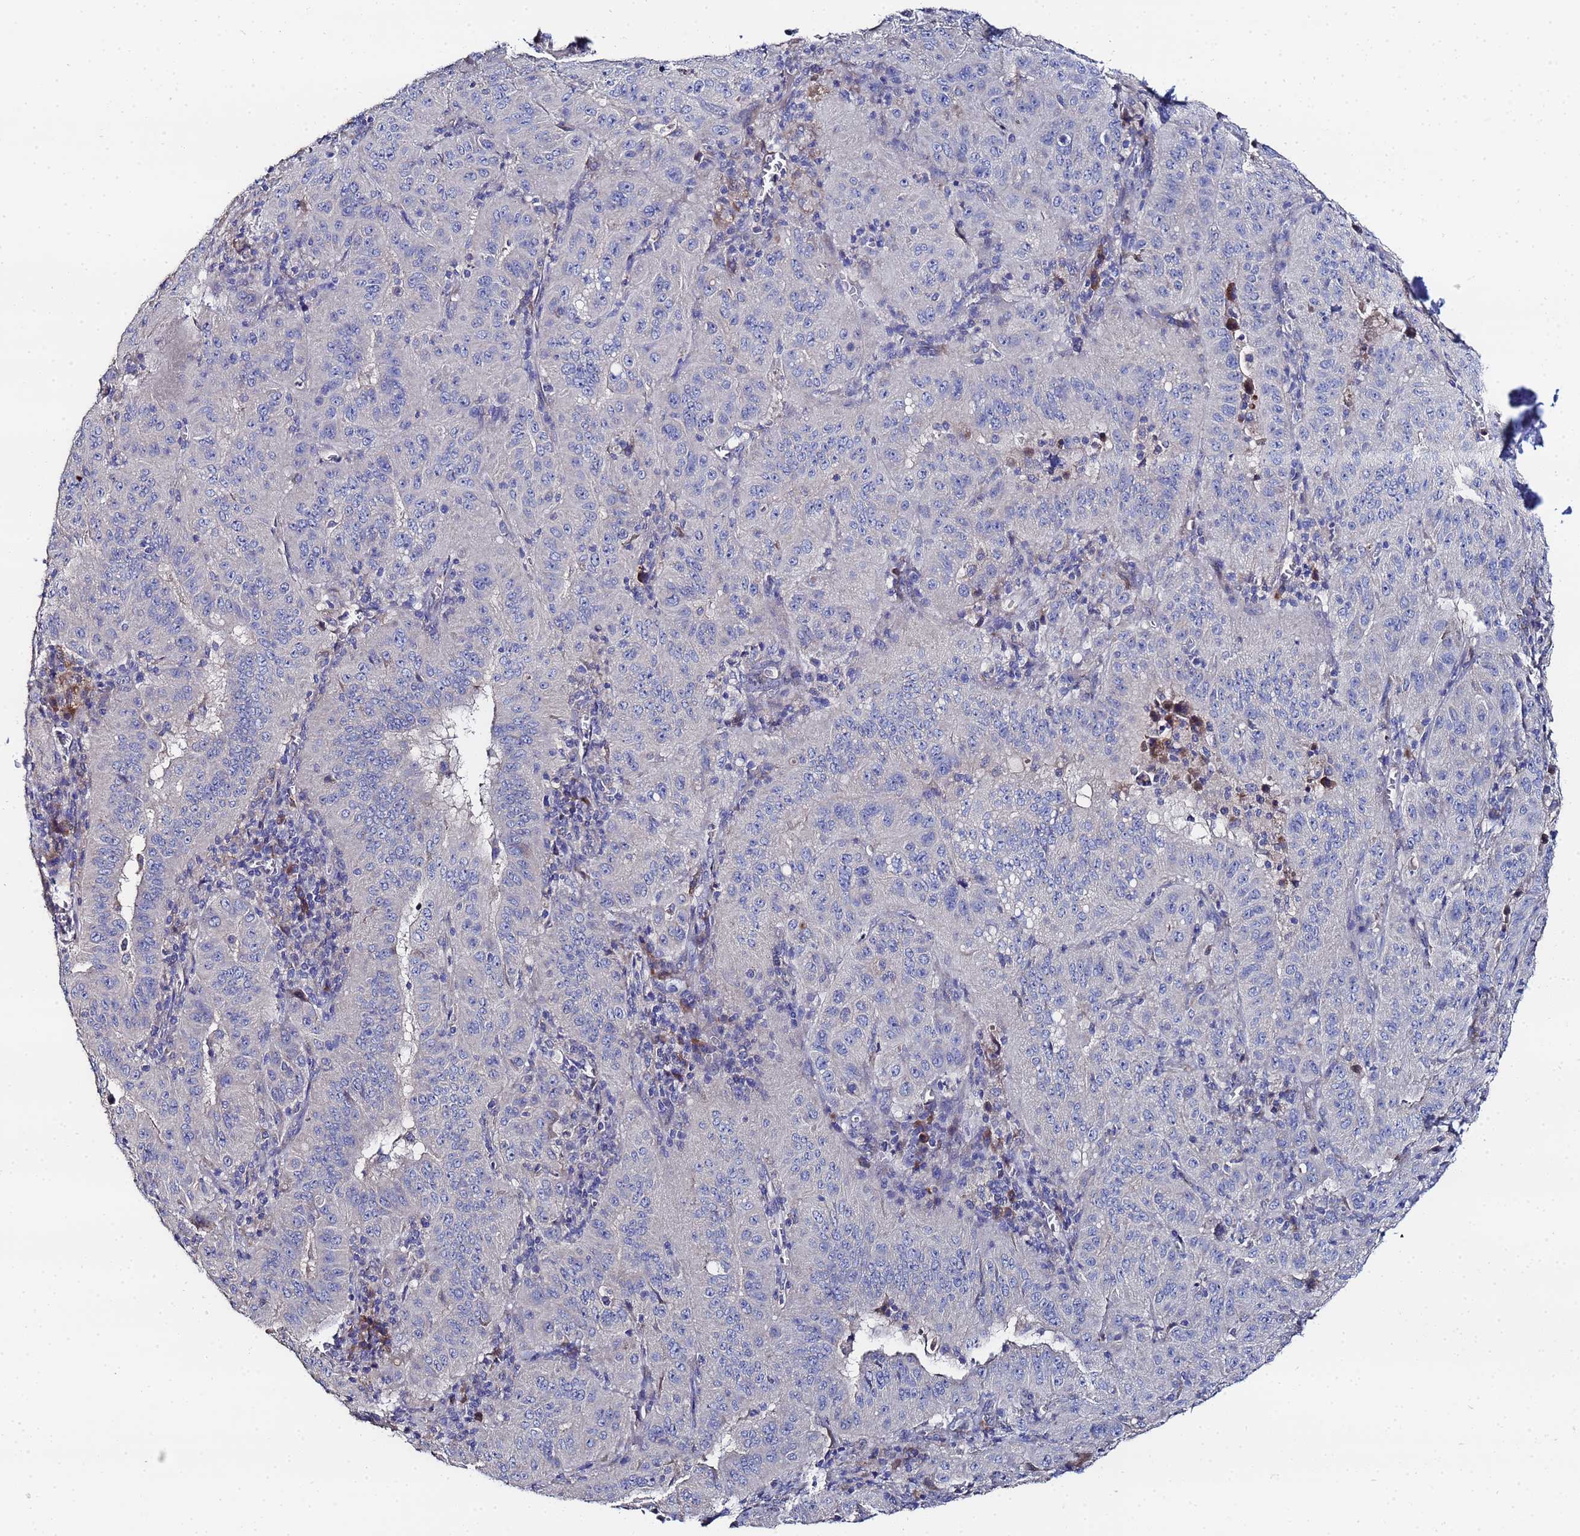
{"staining": {"intensity": "negative", "quantity": "none", "location": "none"}, "tissue": "pancreatic cancer", "cell_type": "Tumor cells", "image_type": "cancer", "snomed": [{"axis": "morphology", "description": "Adenocarcinoma, NOS"}, {"axis": "topography", "description": "Pancreas"}], "caption": "Tumor cells are negative for protein expression in human adenocarcinoma (pancreatic). (DAB immunohistochemistry with hematoxylin counter stain).", "gene": "TCP10L", "patient": {"sex": "male", "age": 63}}